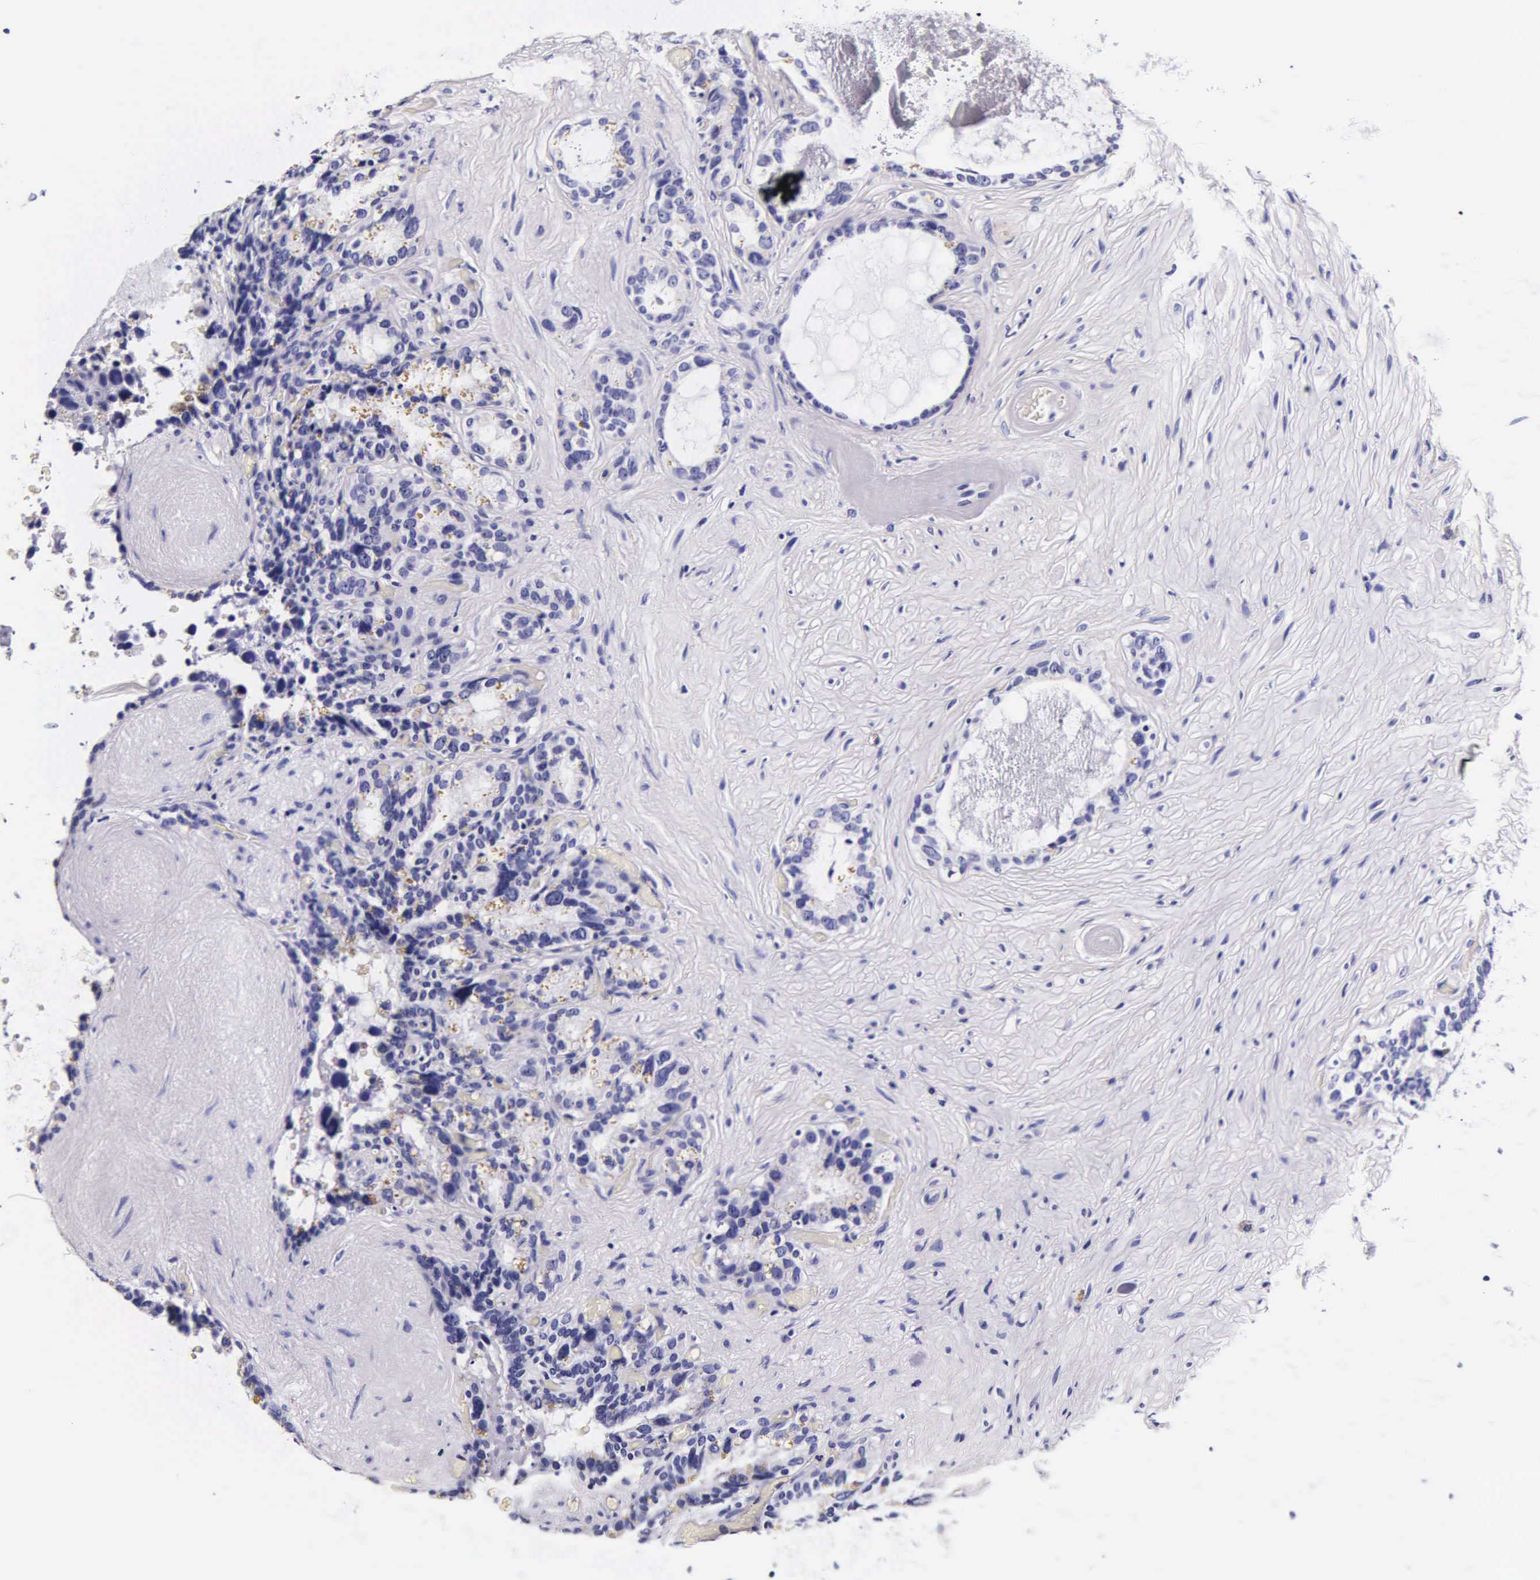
{"staining": {"intensity": "negative", "quantity": "none", "location": "none"}, "tissue": "seminal vesicle", "cell_type": "Glandular cells", "image_type": "normal", "snomed": [{"axis": "morphology", "description": "Normal tissue, NOS"}, {"axis": "topography", "description": "Seminal veicle"}], "caption": "IHC of normal seminal vesicle exhibits no expression in glandular cells. The staining was performed using DAB to visualize the protein expression in brown, while the nuclei were stained in blue with hematoxylin (Magnification: 20x).", "gene": "DGCR2", "patient": {"sex": "male", "age": 63}}